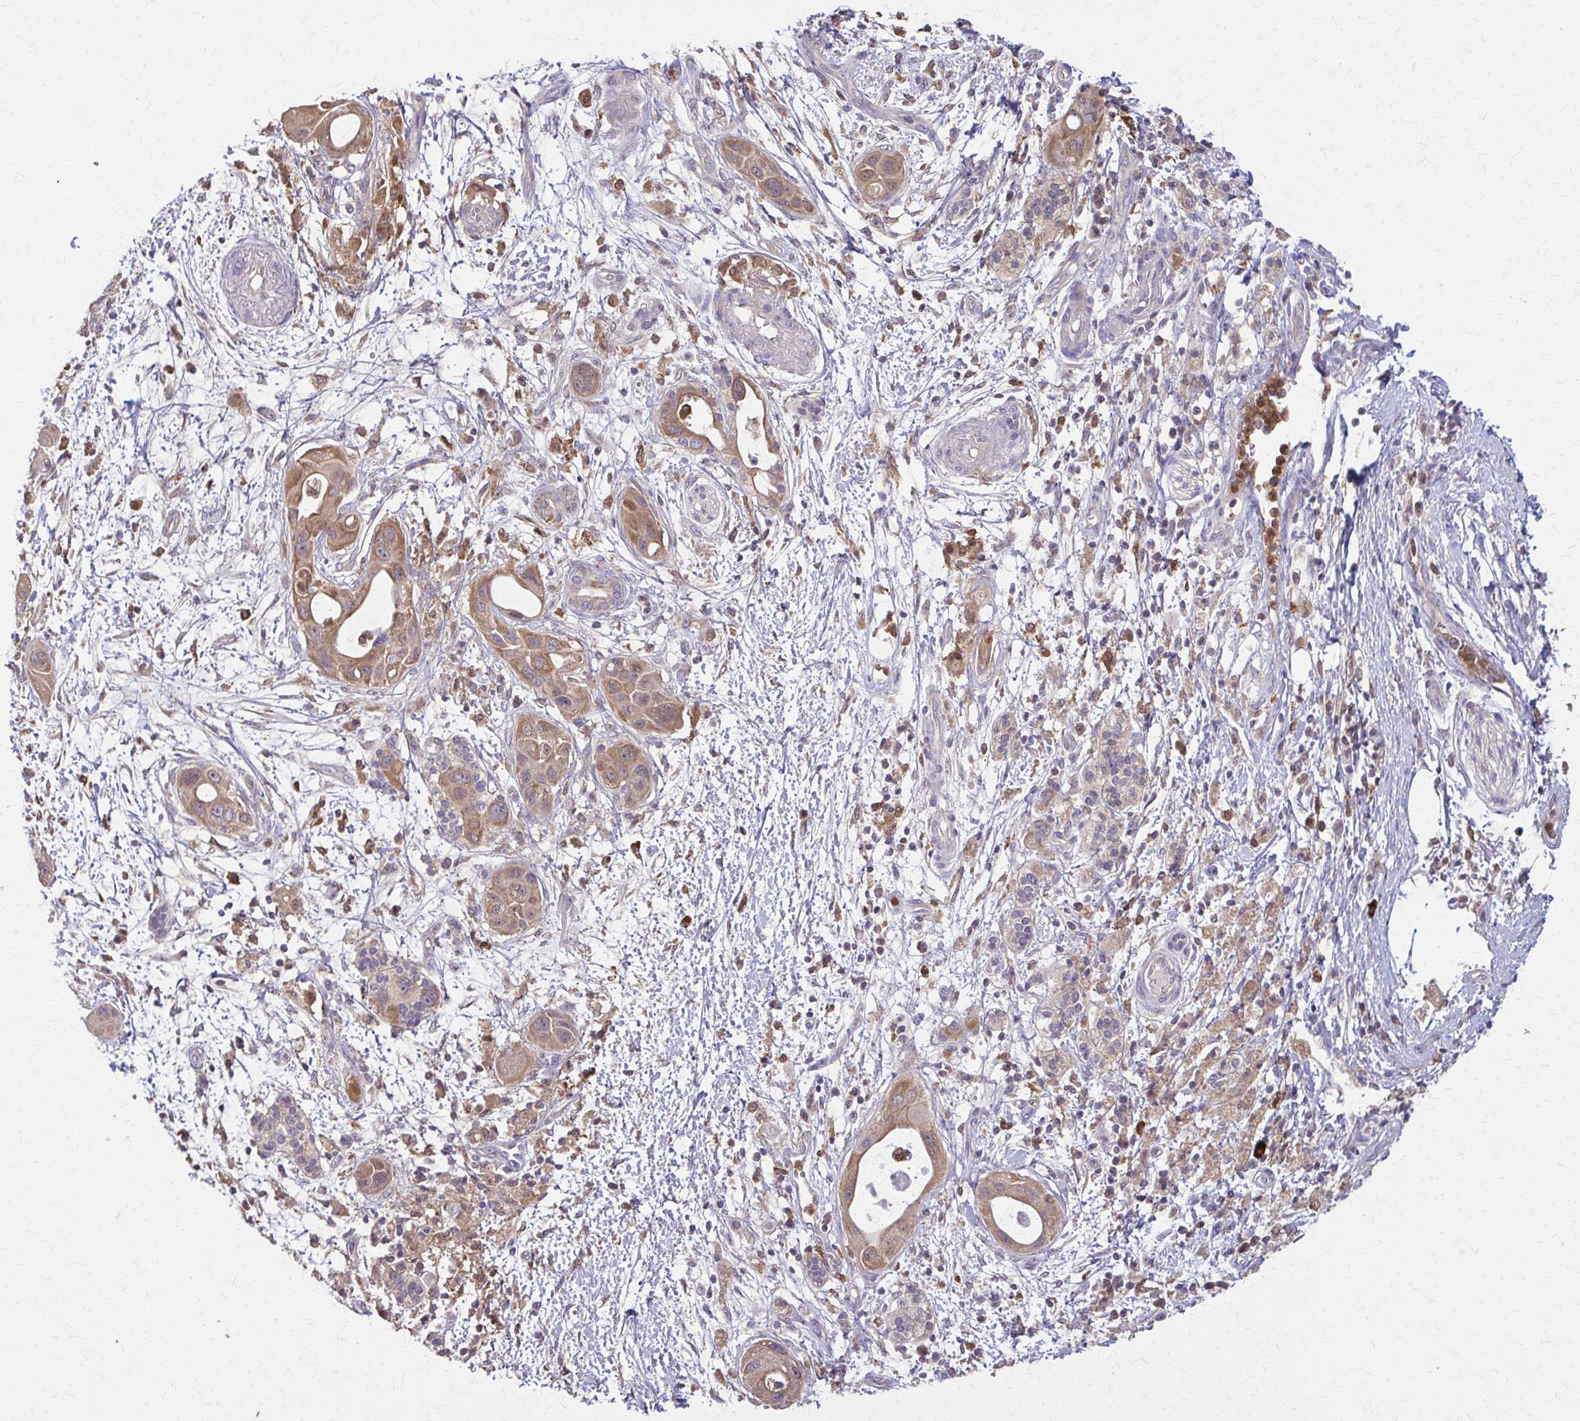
{"staining": {"intensity": "moderate", "quantity": ">75%", "location": "cytoplasmic/membranous"}, "tissue": "pancreatic cancer", "cell_type": "Tumor cells", "image_type": "cancer", "snomed": [{"axis": "morphology", "description": "Adenocarcinoma, NOS"}, {"axis": "topography", "description": "Pancreas"}], "caption": "Moderate cytoplasmic/membranous protein staining is appreciated in approximately >75% of tumor cells in pancreatic cancer. (DAB (3,3'-diaminobenzidine) IHC, brown staining for protein, blue staining for nuclei).", "gene": "NRBF2", "patient": {"sex": "male", "age": 68}}